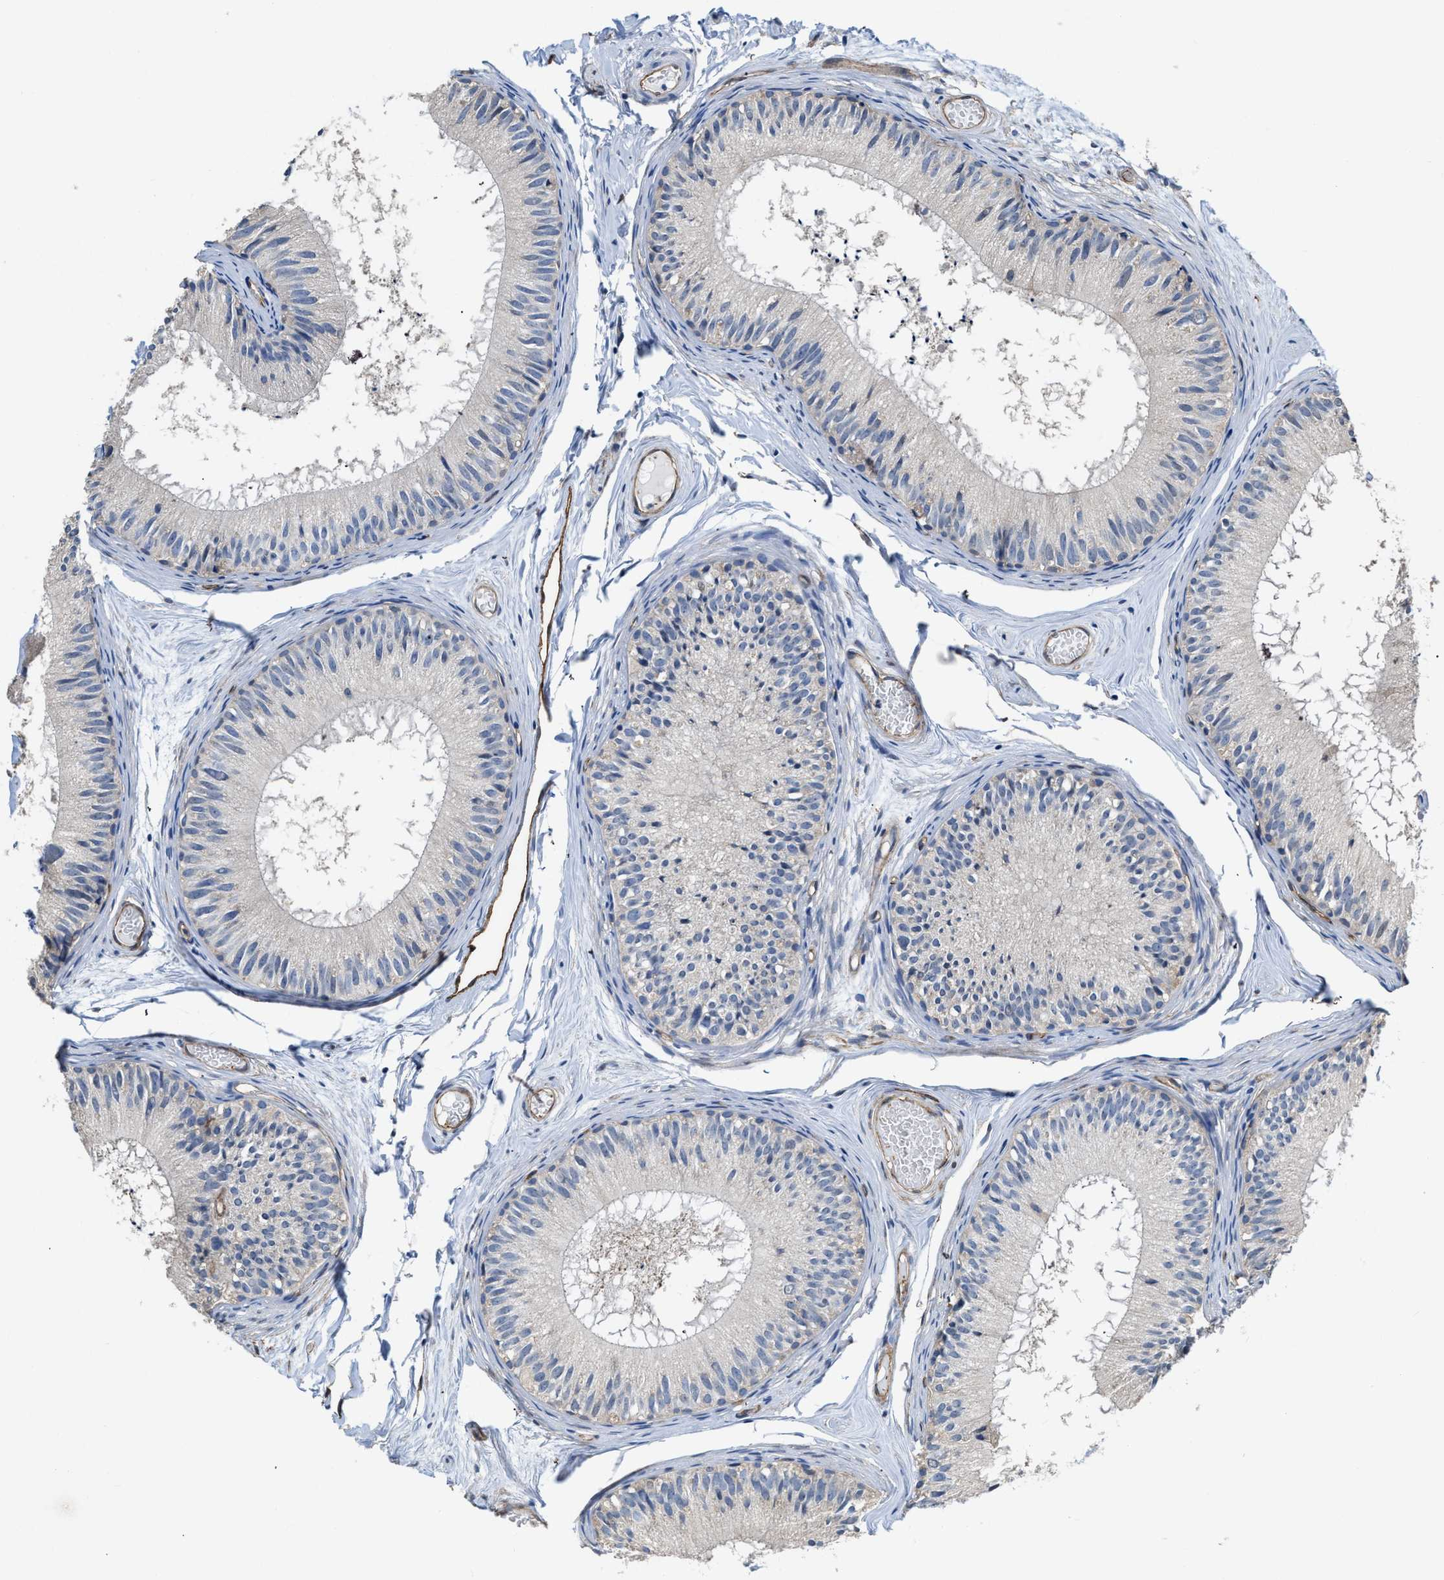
{"staining": {"intensity": "negative", "quantity": "none", "location": "none"}, "tissue": "epididymis", "cell_type": "Glandular cells", "image_type": "normal", "snomed": [{"axis": "morphology", "description": "Normal tissue, NOS"}, {"axis": "topography", "description": "Epididymis"}], "caption": "Epididymis was stained to show a protein in brown. There is no significant positivity in glandular cells. (DAB immunohistochemistry (IHC), high magnification).", "gene": "C22orf42", "patient": {"sex": "male", "age": 46}}